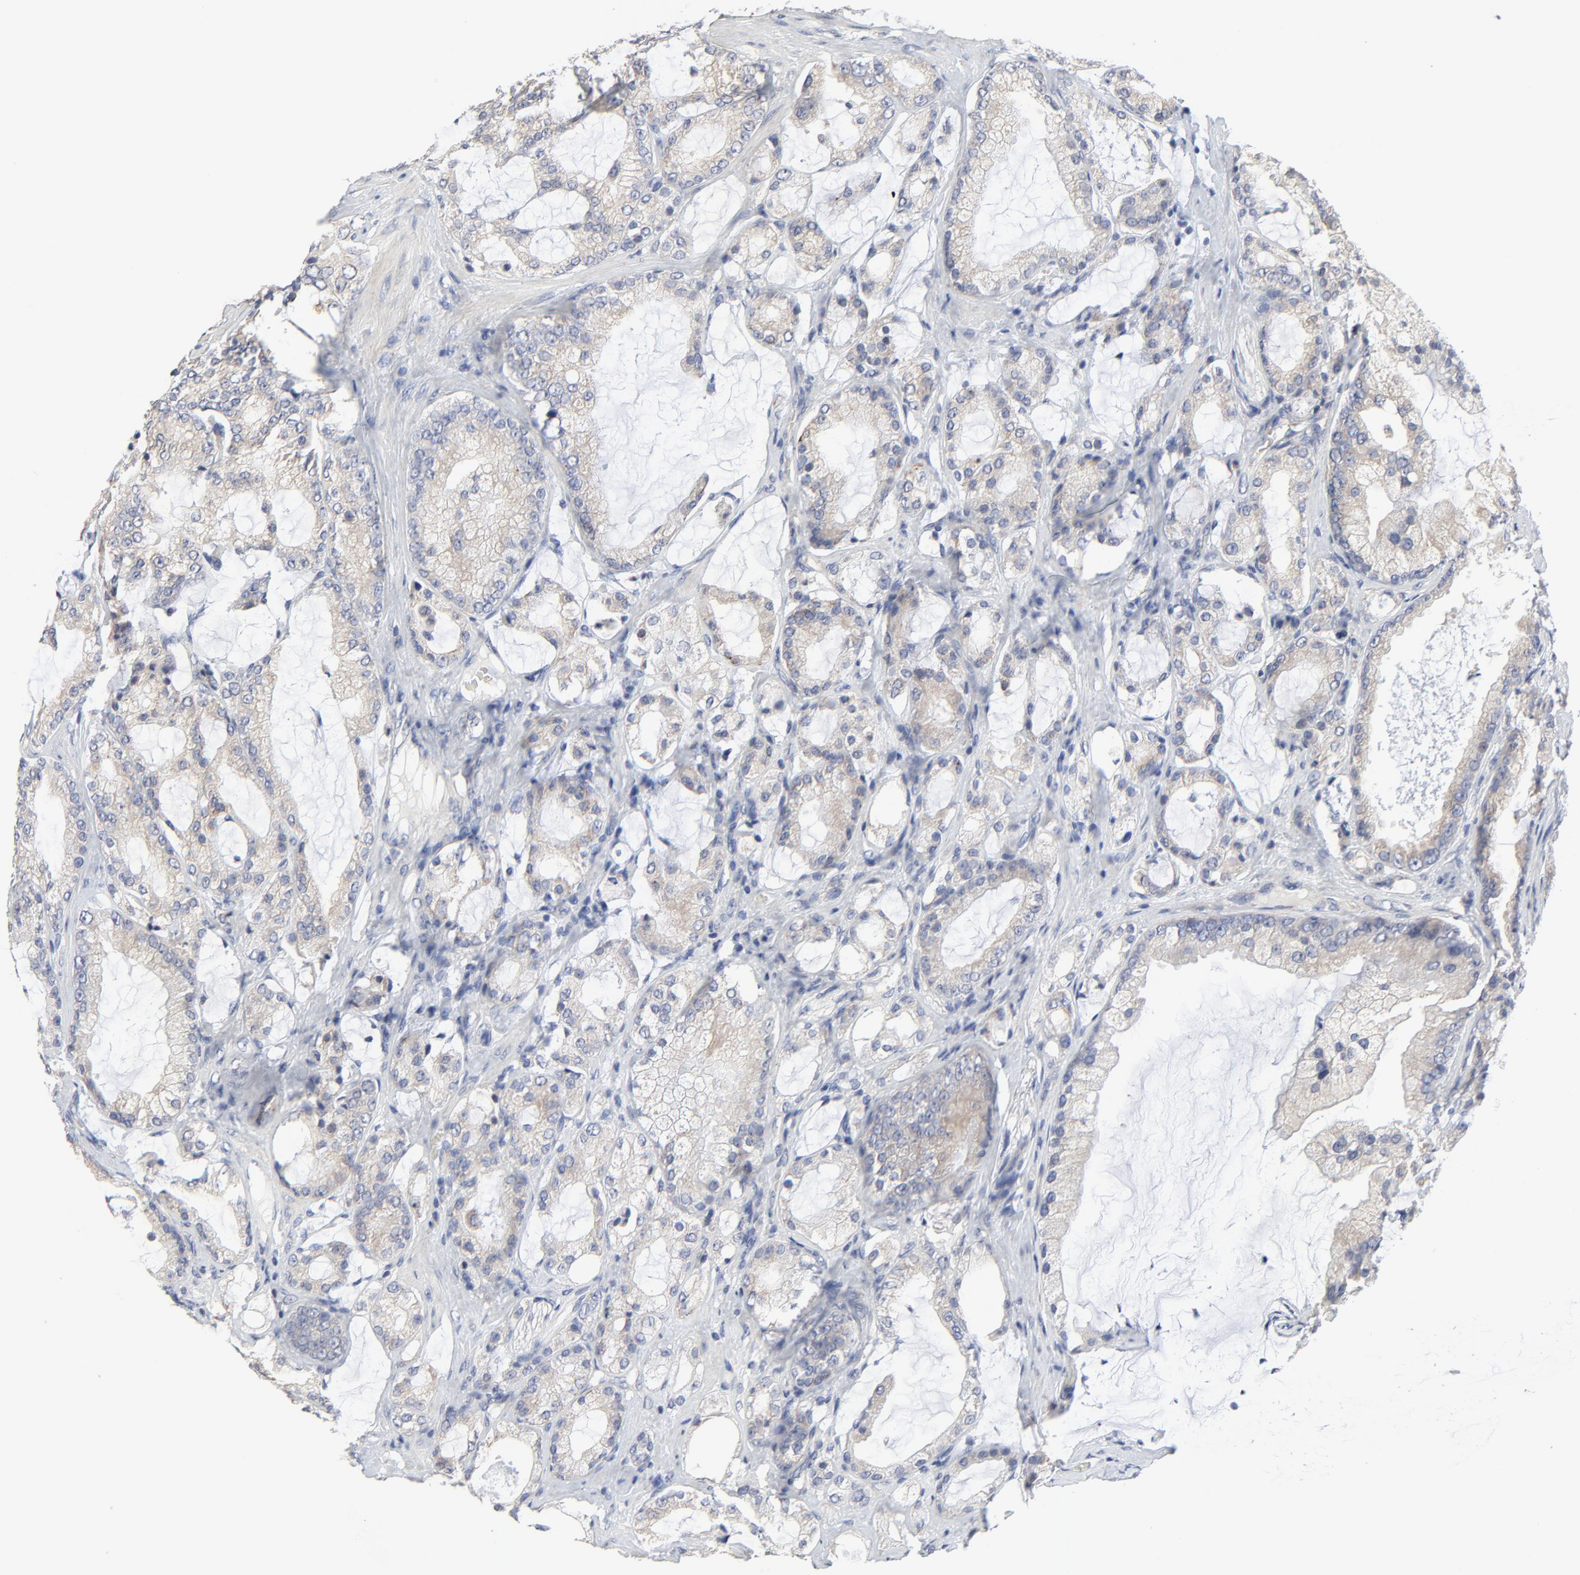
{"staining": {"intensity": "weak", "quantity": ">75%", "location": "cytoplasmic/membranous"}, "tissue": "prostate cancer", "cell_type": "Tumor cells", "image_type": "cancer", "snomed": [{"axis": "morphology", "description": "Adenocarcinoma, Medium grade"}, {"axis": "topography", "description": "Prostate"}], "caption": "Prostate cancer (adenocarcinoma (medium-grade)) stained with immunohistochemistry shows weak cytoplasmic/membranous positivity in about >75% of tumor cells.", "gene": "DHRSX", "patient": {"sex": "male", "age": 70}}